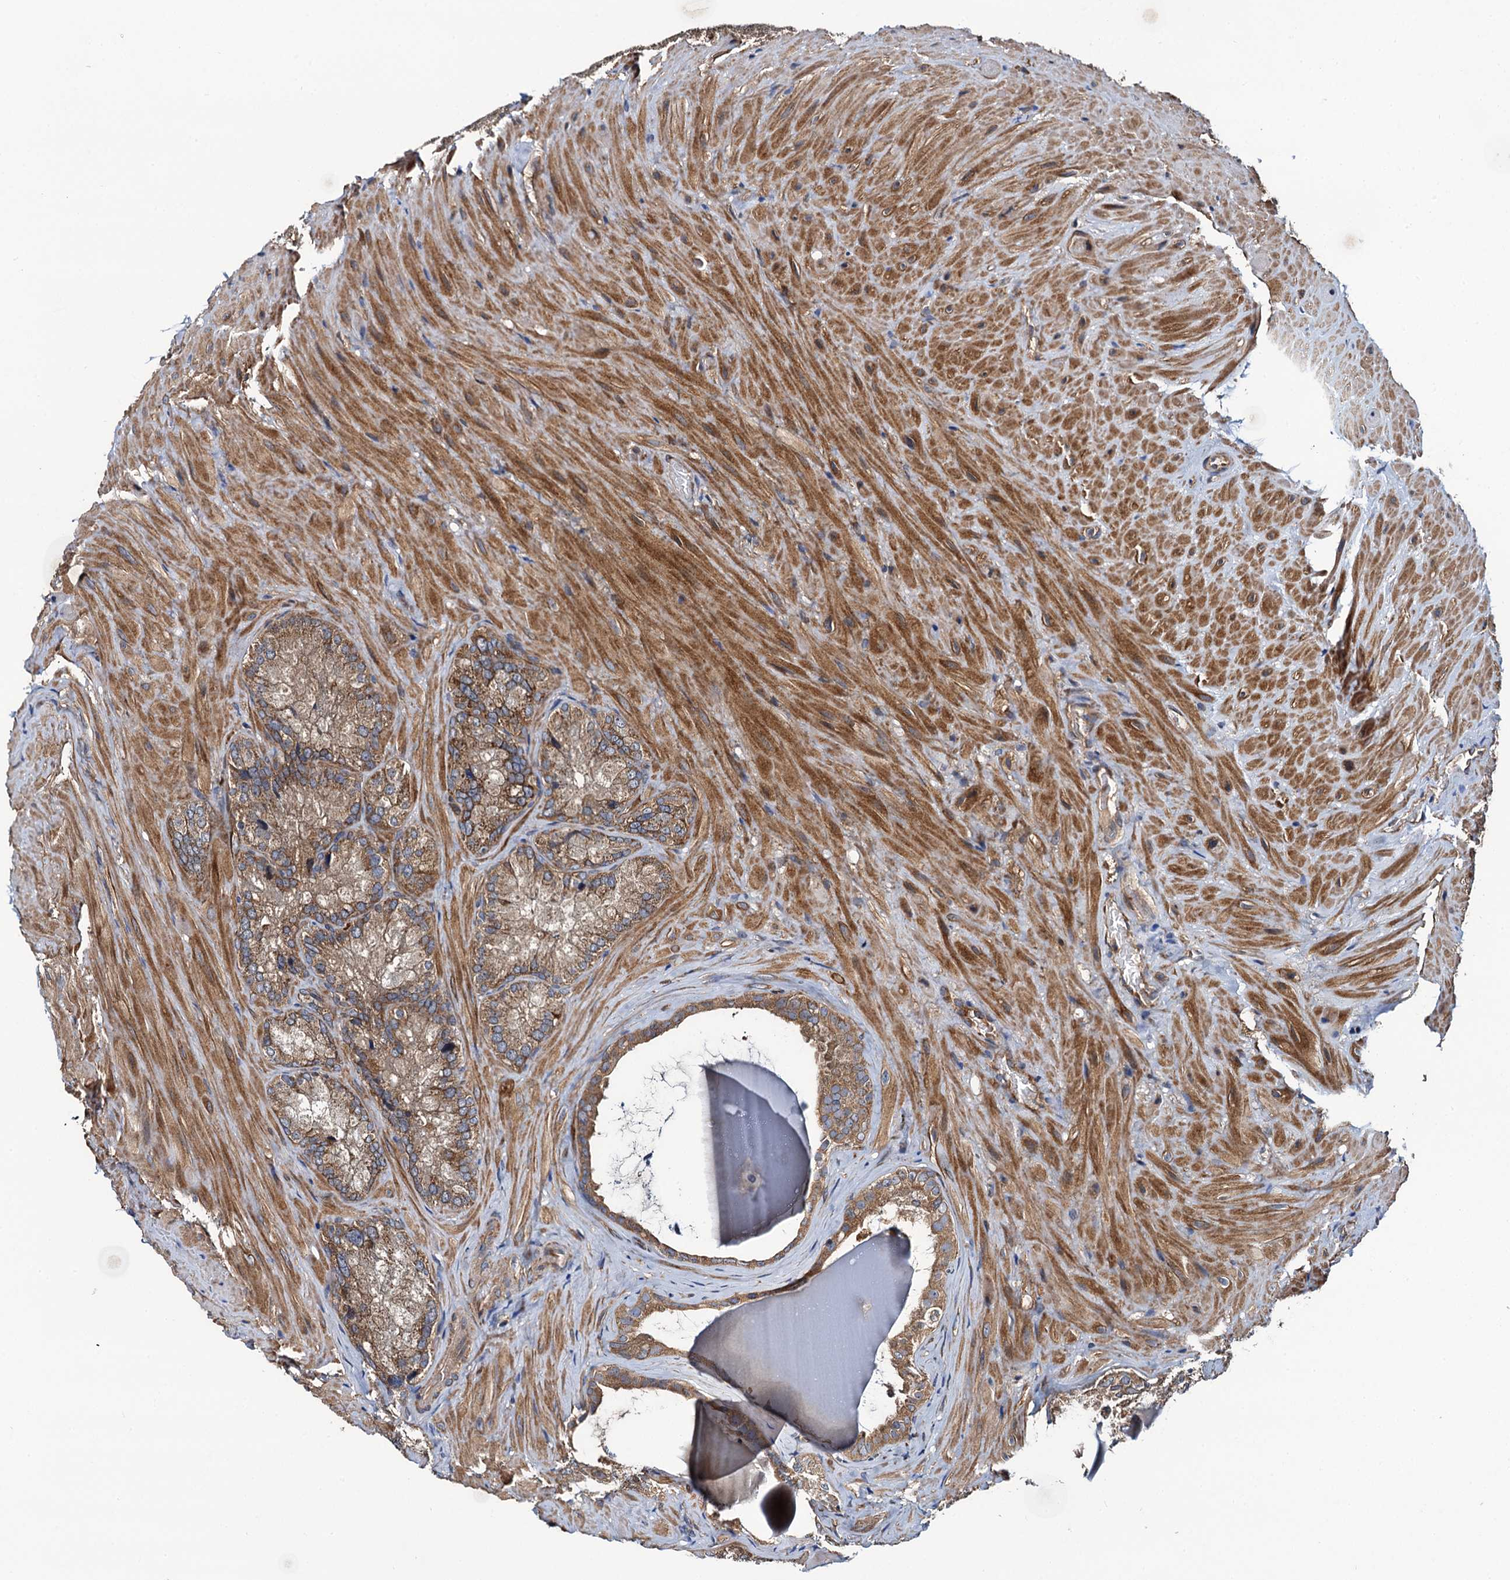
{"staining": {"intensity": "moderate", "quantity": ">75%", "location": "cytoplasmic/membranous"}, "tissue": "seminal vesicle", "cell_type": "Glandular cells", "image_type": "normal", "snomed": [{"axis": "morphology", "description": "Normal tissue, NOS"}, {"axis": "topography", "description": "Seminal veicle"}], "caption": "High-power microscopy captured an immunohistochemistry photomicrograph of normal seminal vesicle, revealing moderate cytoplasmic/membranous expression in about >75% of glandular cells. Immunohistochemistry stains the protein of interest in brown and the nuclei are stained blue.", "gene": "NEK1", "patient": {"sex": "male", "age": 62}}